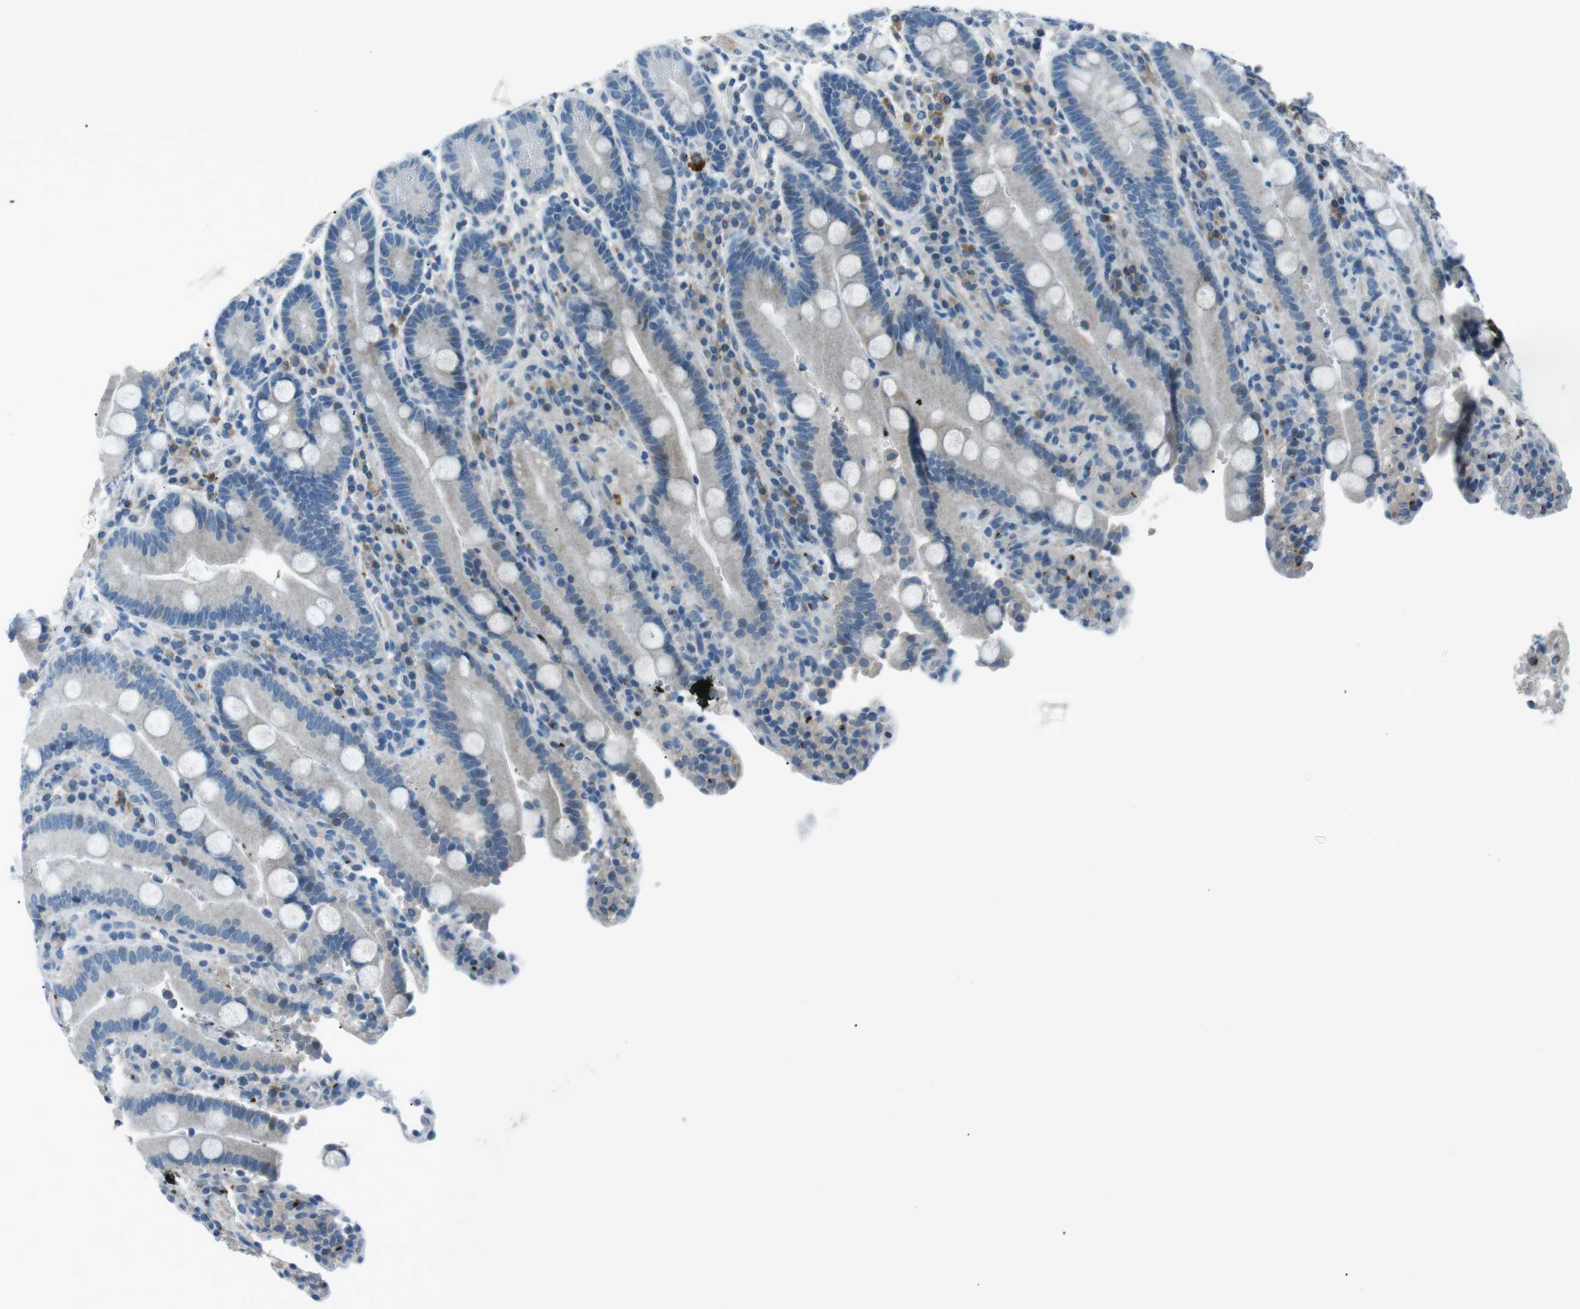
{"staining": {"intensity": "negative", "quantity": "none", "location": "none"}, "tissue": "duodenum", "cell_type": "Glandular cells", "image_type": "normal", "snomed": [{"axis": "morphology", "description": "Normal tissue, NOS"}, {"axis": "topography", "description": "Small intestine, NOS"}], "caption": "High magnification brightfield microscopy of unremarkable duodenum stained with DAB (3,3'-diaminobenzidine) (brown) and counterstained with hematoxylin (blue): glandular cells show no significant expression. (DAB immunohistochemistry with hematoxylin counter stain).", "gene": "ST6GAL1", "patient": {"sex": "female", "age": 71}}